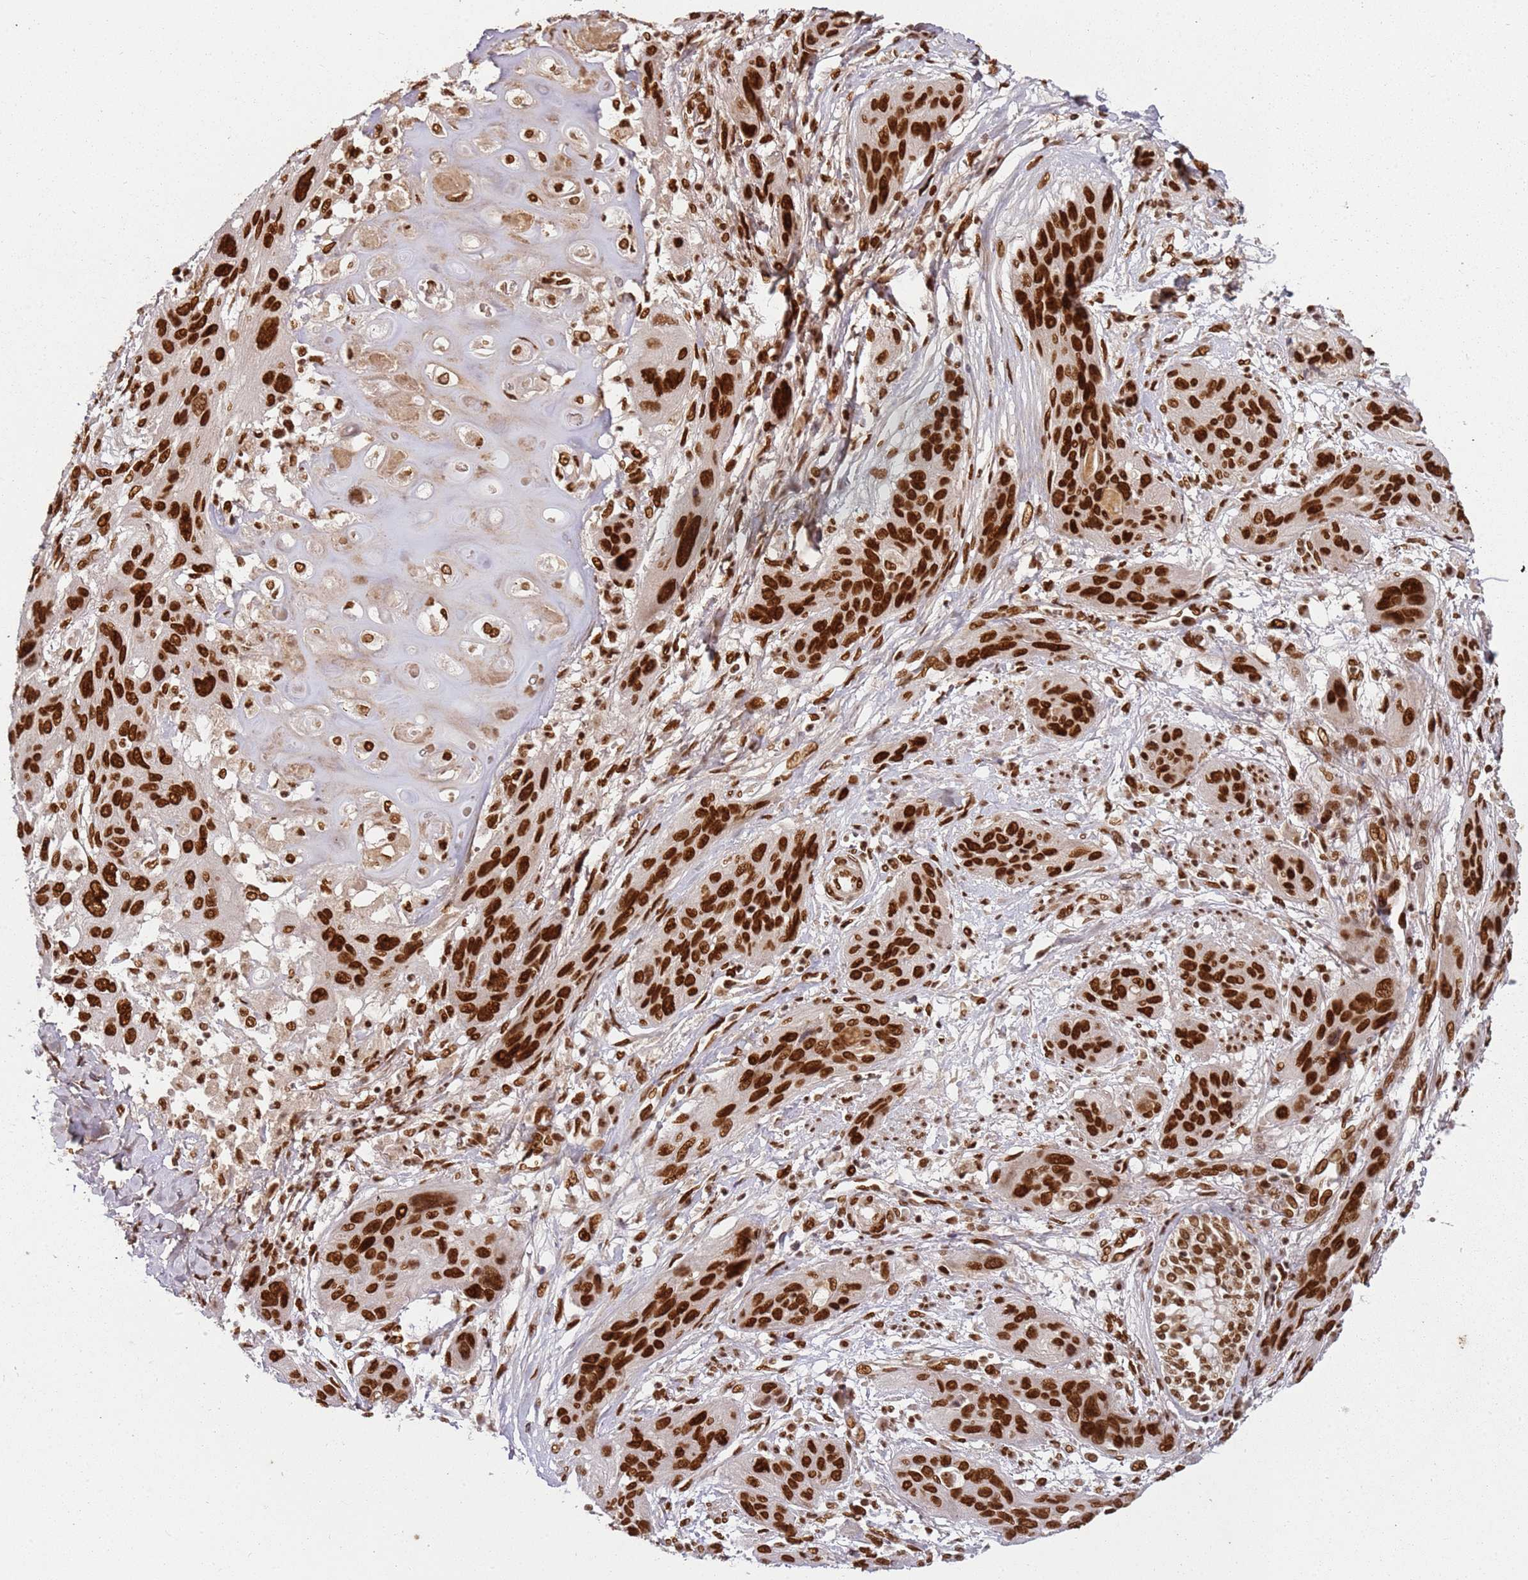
{"staining": {"intensity": "strong", "quantity": ">75%", "location": "nuclear"}, "tissue": "lung cancer", "cell_type": "Tumor cells", "image_type": "cancer", "snomed": [{"axis": "morphology", "description": "Squamous cell carcinoma, NOS"}, {"axis": "topography", "description": "Lung"}], "caption": "A brown stain labels strong nuclear expression of a protein in lung cancer tumor cells.", "gene": "TENT4A", "patient": {"sex": "female", "age": 70}}